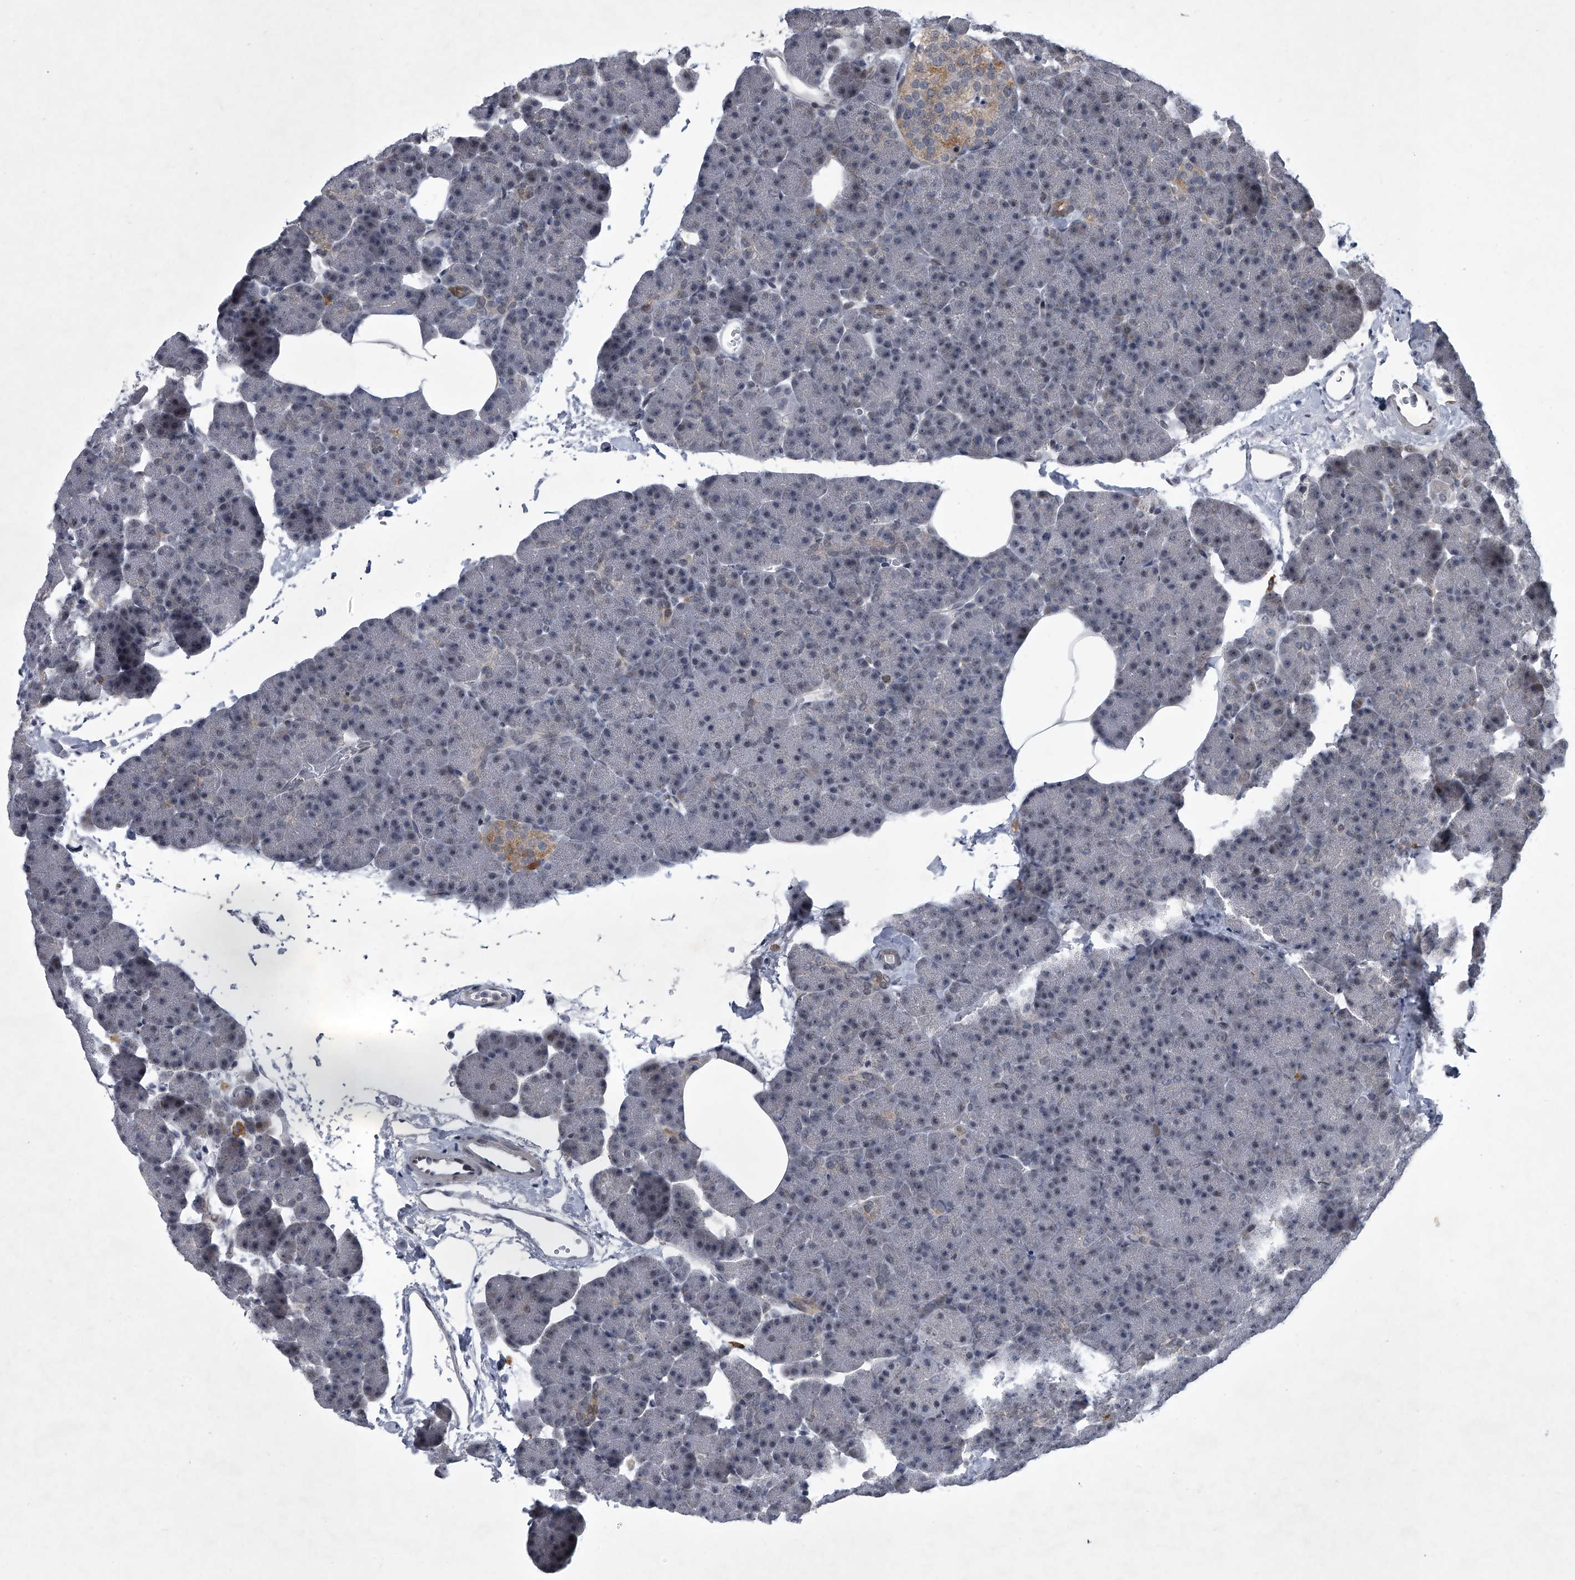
{"staining": {"intensity": "moderate", "quantity": "<25%", "location": "cytoplasmic/membranous"}, "tissue": "pancreas", "cell_type": "Exocrine glandular cells", "image_type": "normal", "snomed": [{"axis": "morphology", "description": "Normal tissue, NOS"}, {"axis": "morphology", "description": "Carcinoid, malignant, NOS"}, {"axis": "topography", "description": "Pancreas"}], "caption": "A photomicrograph of pancreas stained for a protein demonstrates moderate cytoplasmic/membranous brown staining in exocrine glandular cells. Ihc stains the protein of interest in brown and the nuclei are stained blue.", "gene": "MLLT1", "patient": {"sex": "female", "age": 35}}